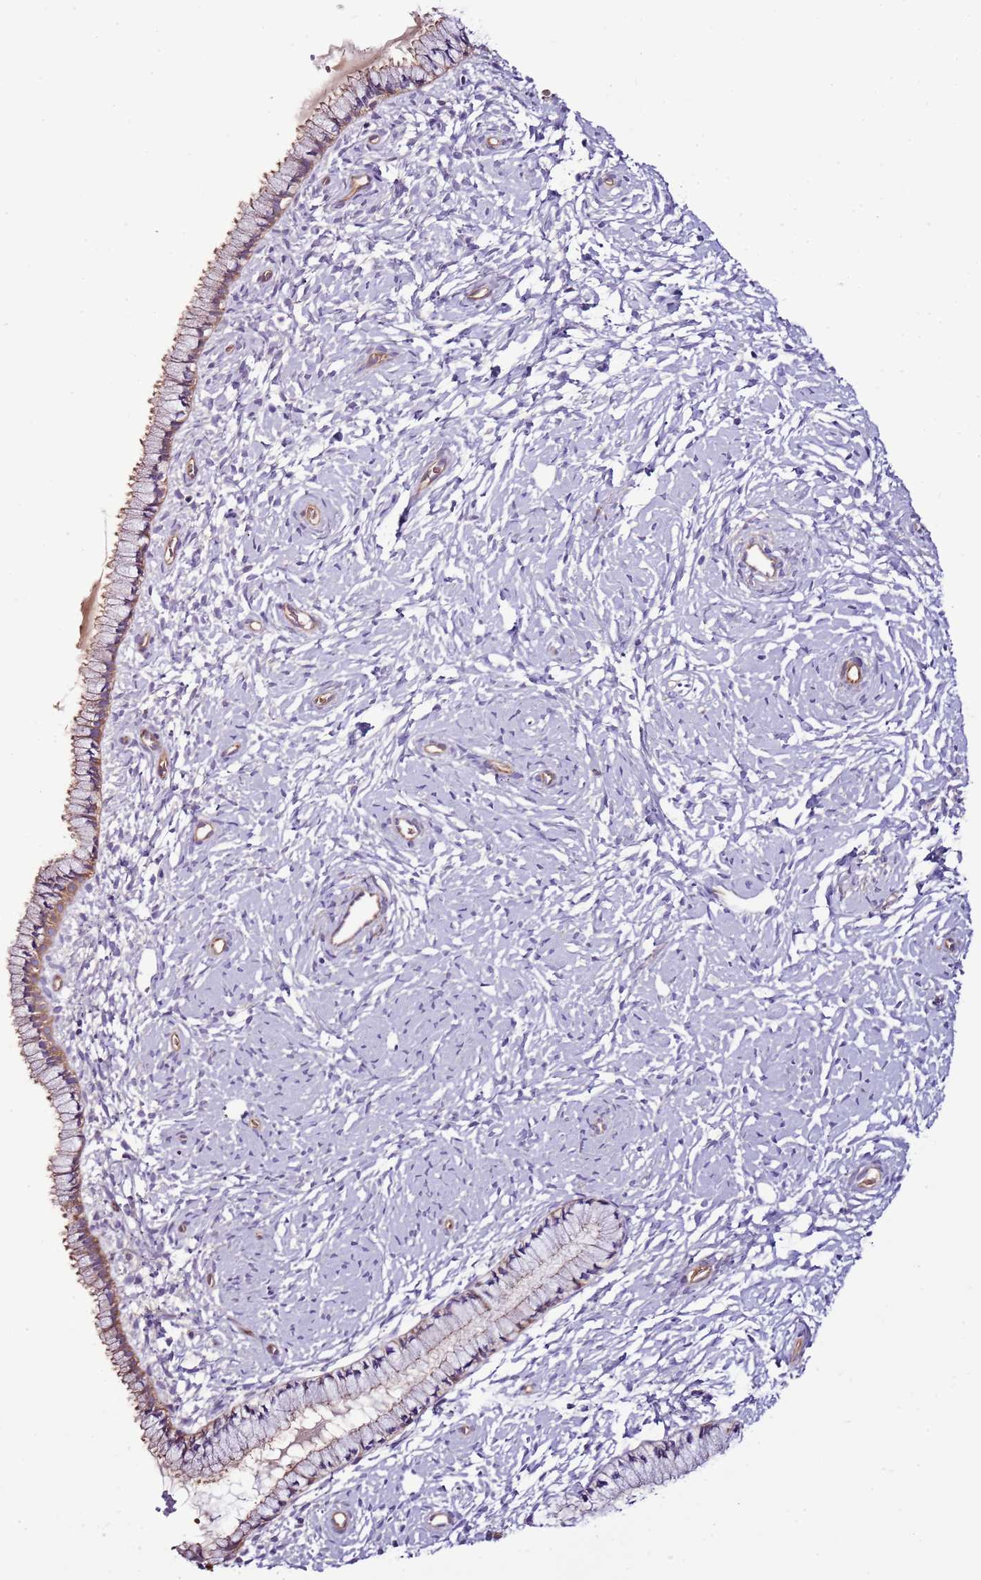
{"staining": {"intensity": "weak", "quantity": "25%-75%", "location": "cytoplasmic/membranous"}, "tissue": "cervix", "cell_type": "Glandular cells", "image_type": "normal", "snomed": [{"axis": "morphology", "description": "Normal tissue, NOS"}, {"axis": "topography", "description": "Cervix"}], "caption": "Protein expression by immunohistochemistry reveals weak cytoplasmic/membranous expression in about 25%-75% of glandular cells in unremarkable cervix.", "gene": "GFRAL", "patient": {"sex": "female", "age": 33}}